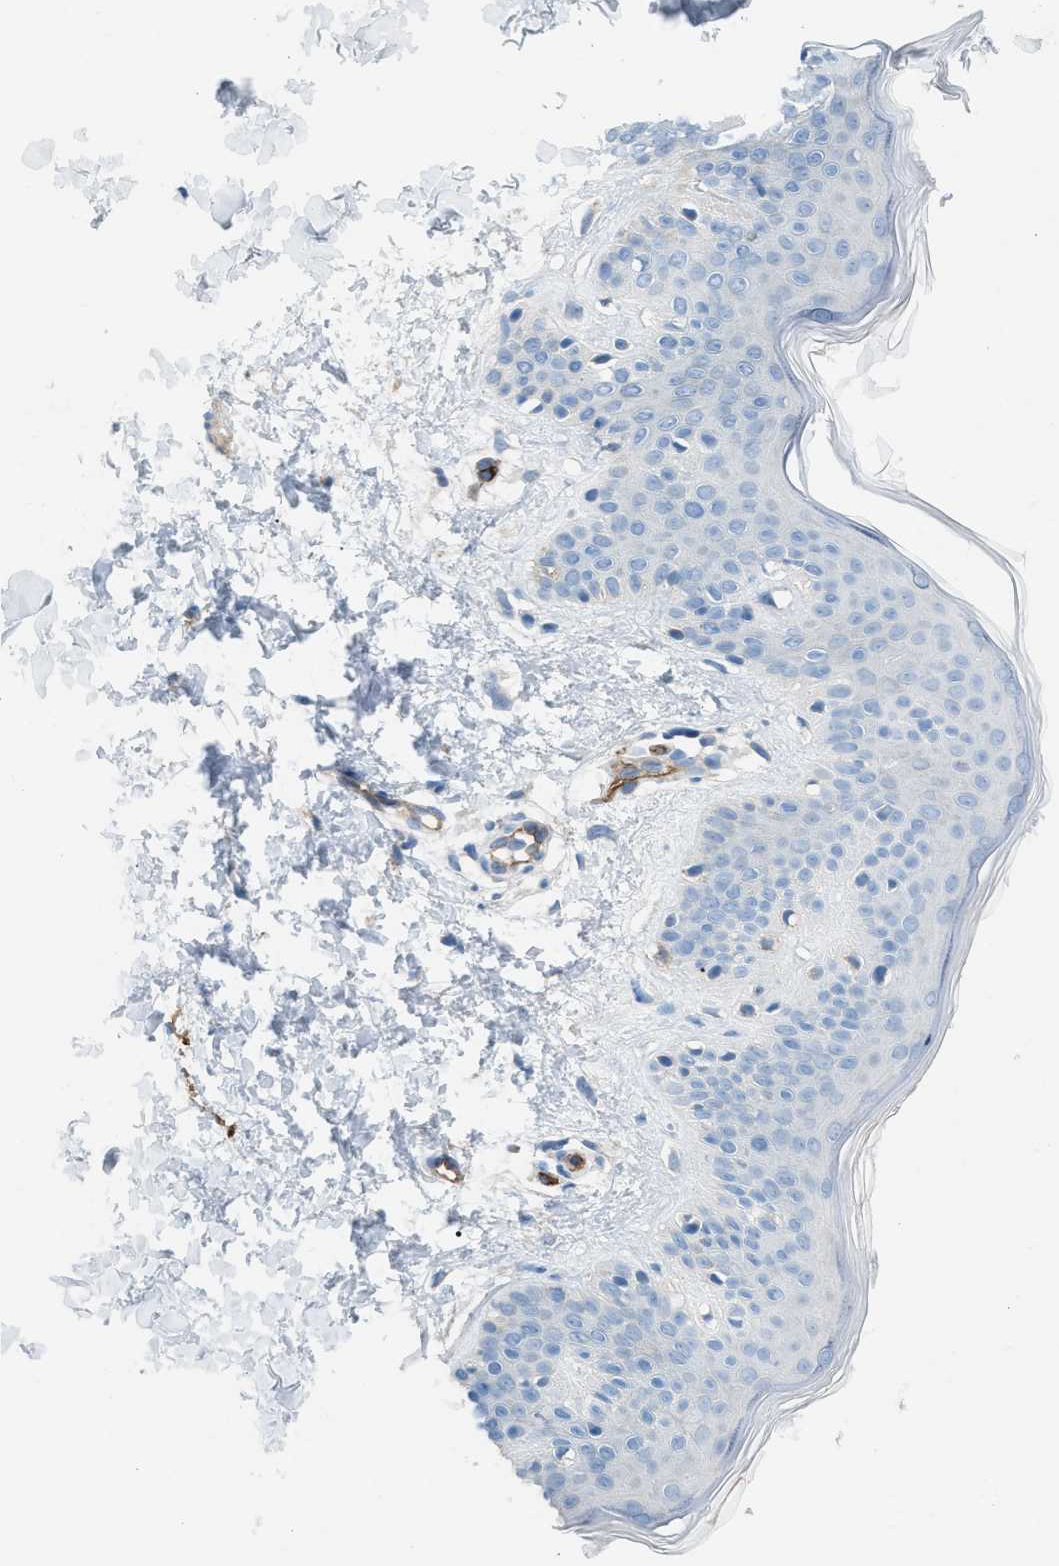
{"staining": {"intensity": "negative", "quantity": "none", "location": "none"}, "tissue": "skin", "cell_type": "Fibroblasts", "image_type": "normal", "snomed": [{"axis": "morphology", "description": "Normal tissue, NOS"}, {"axis": "topography", "description": "Skin"}], "caption": "Image shows no protein expression in fibroblasts of unremarkable skin. (Stains: DAB immunohistochemistry with hematoxylin counter stain, Microscopy: brightfield microscopy at high magnification).", "gene": "DYSF", "patient": {"sex": "male", "age": 30}}